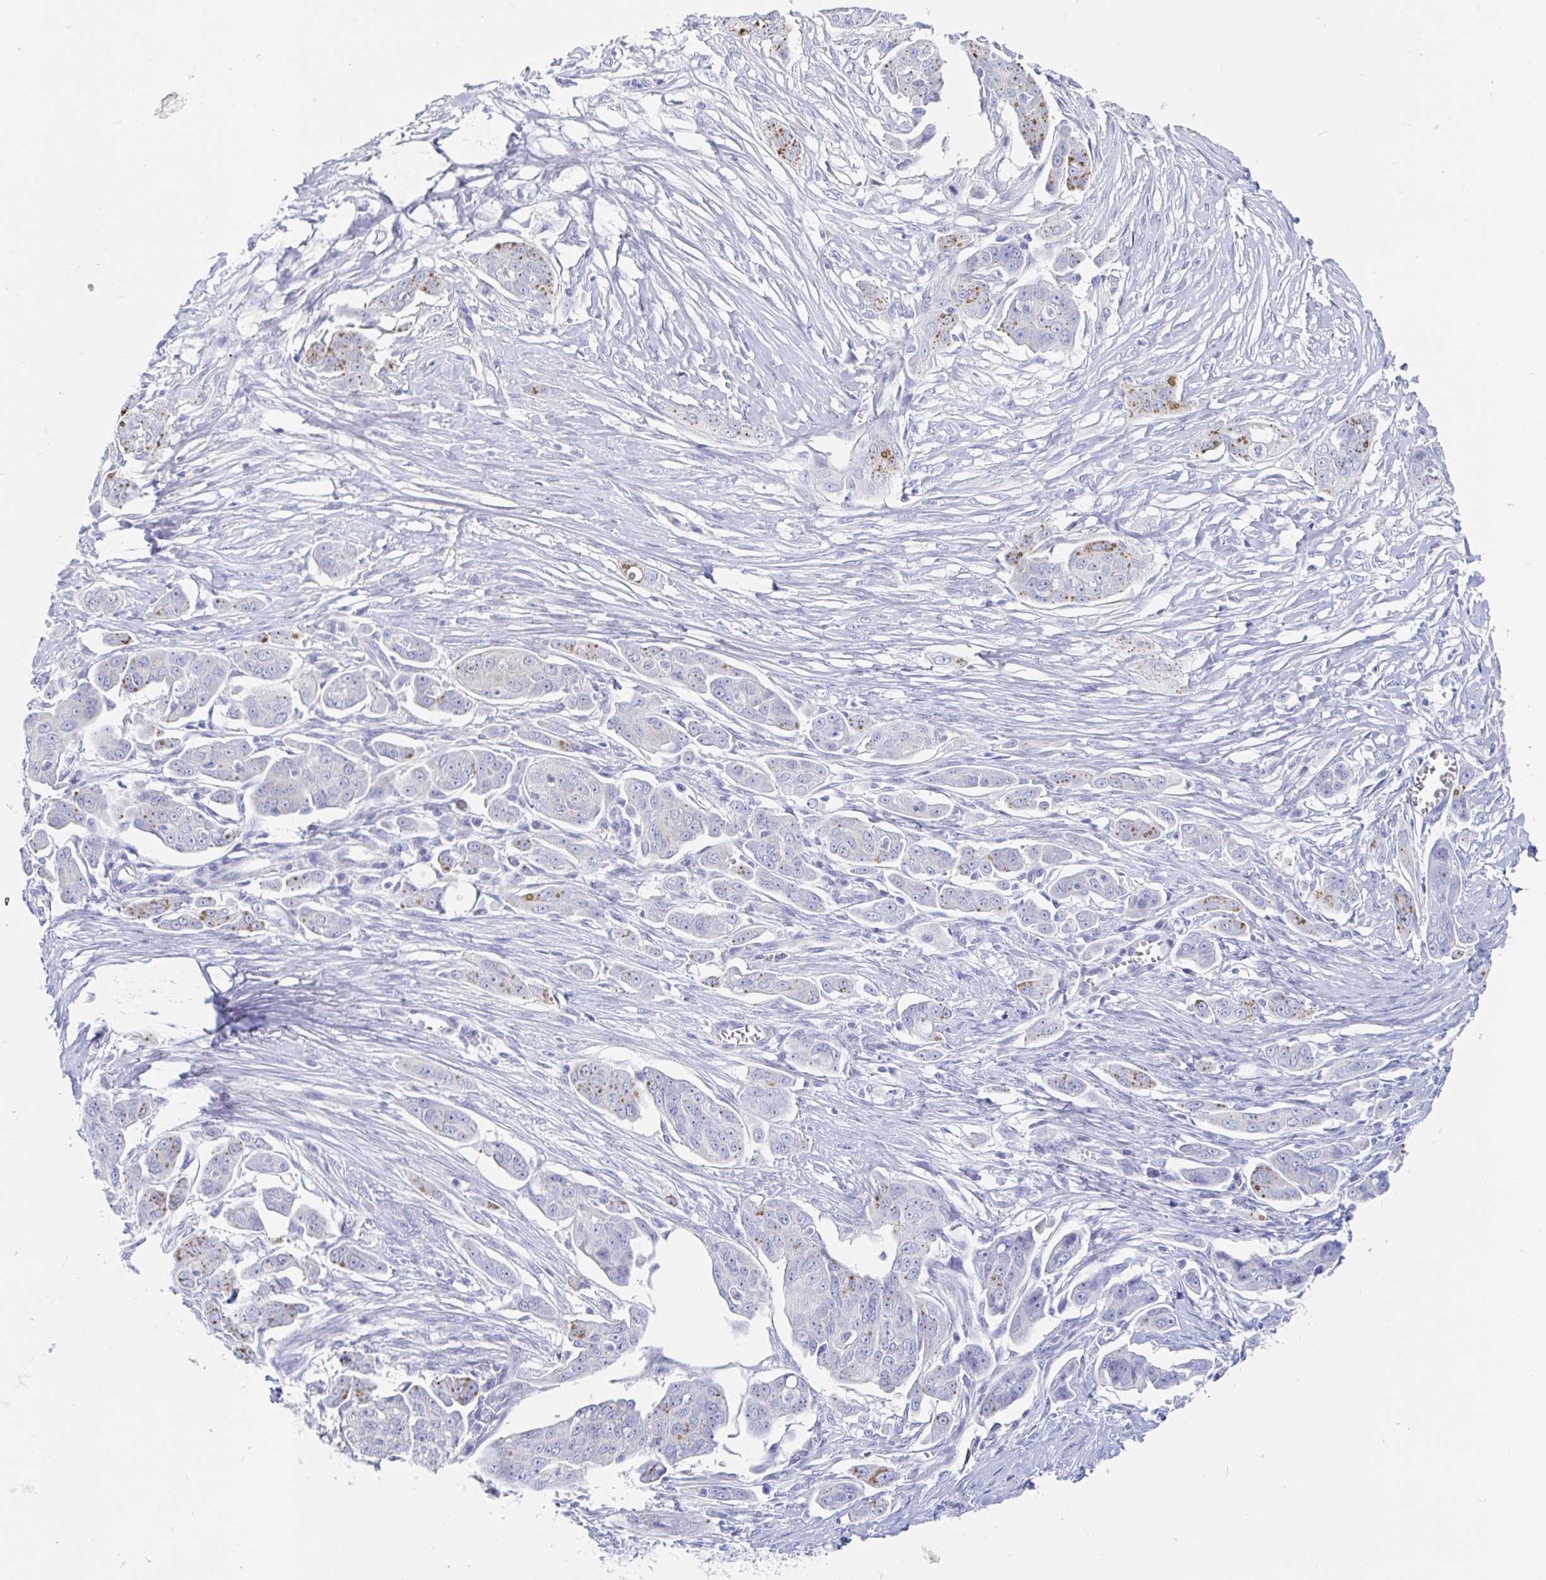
{"staining": {"intensity": "moderate", "quantity": "<25%", "location": "cytoplasmic/membranous"}, "tissue": "ovarian cancer", "cell_type": "Tumor cells", "image_type": "cancer", "snomed": [{"axis": "morphology", "description": "Carcinoma, endometroid"}, {"axis": "topography", "description": "Ovary"}], "caption": "This is a histology image of immunohistochemistry staining of ovarian endometroid carcinoma, which shows moderate positivity in the cytoplasmic/membranous of tumor cells.", "gene": "PACSIN1", "patient": {"sex": "female", "age": 70}}